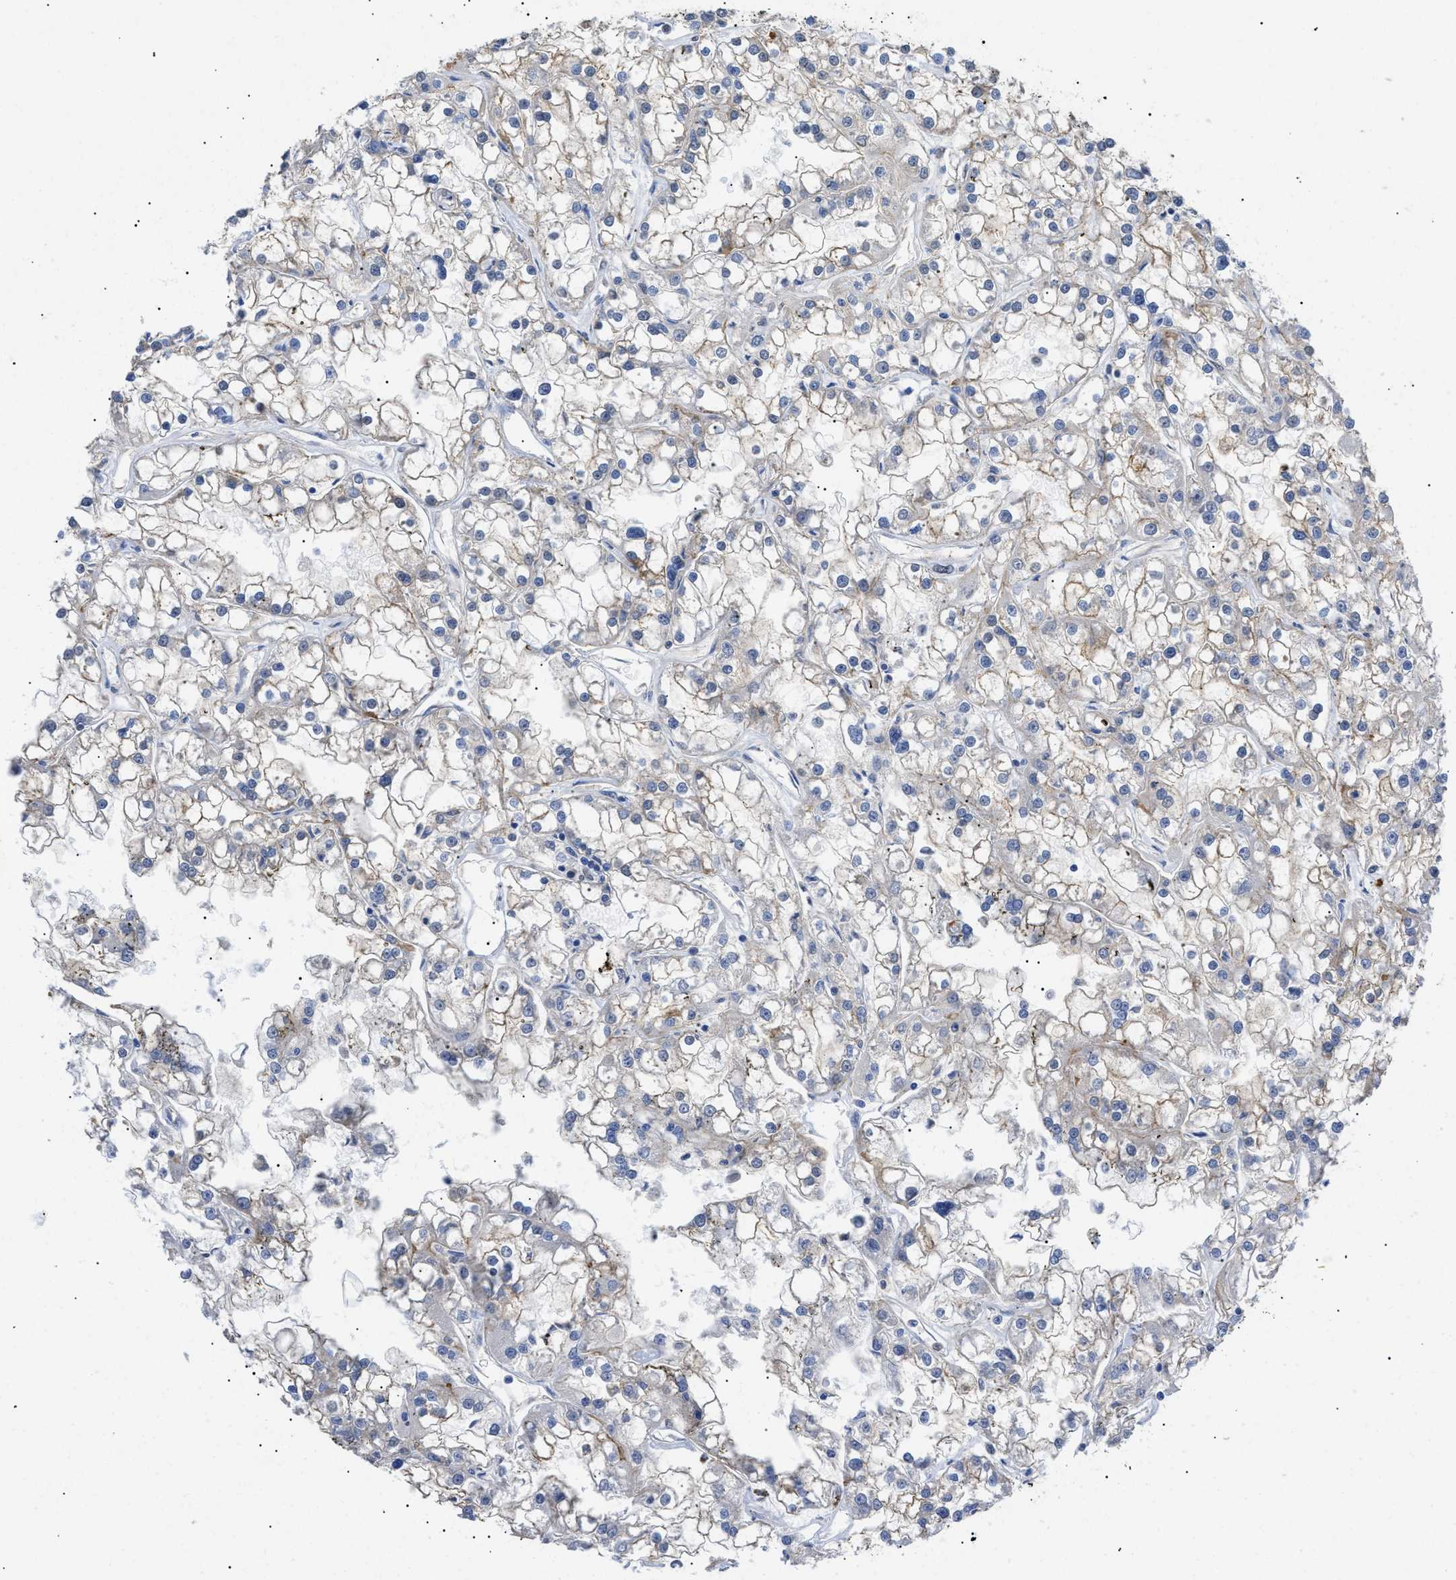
{"staining": {"intensity": "weak", "quantity": "<25%", "location": "cytoplasmic/membranous"}, "tissue": "renal cancer", "cell_type": "Tumor cells", "image_type": "cancer", "snomed": [{"axis": "morphology", "description": "Adenocarcinoma, NOS"}, {"axis": "topography", "description": "Kidney"}], "caption": "Tumor cells are negative for protein expression in human renal cancer.", "gene": "SFXN5", "patient": {"sex": "female", "age": 52}}